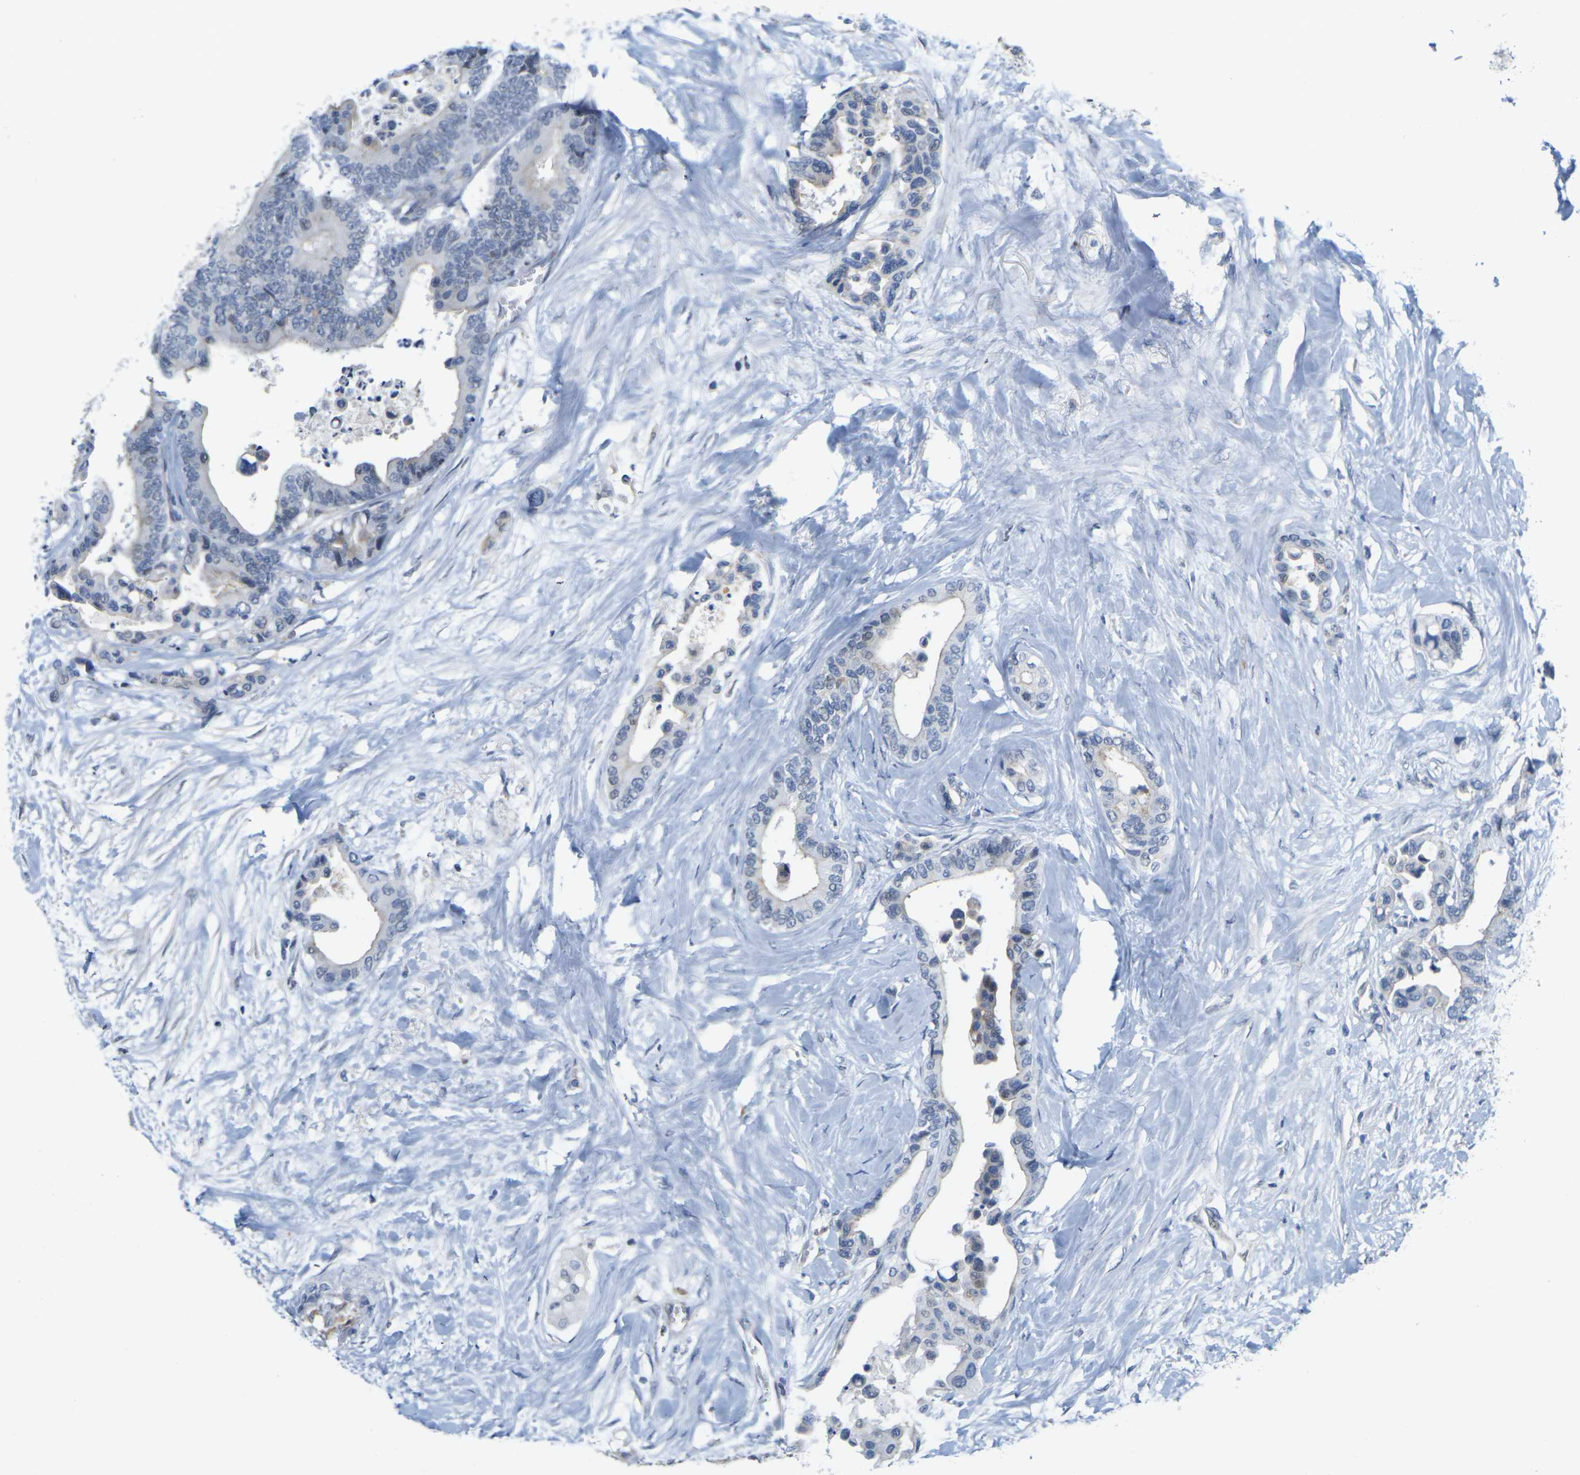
{"staining": {"intensity": "negative", "quantity": "none", "location": "none"}, "tissue": "colorectal cancer", "cell_type": "Tumor cells", "image_type": "cancer", "snomed": [{"axis": "morphology", "description": "Normal tissue, NOS"}, {"axis": "morphology", "description": "Adenocarcinoma, NOS"}, {"axis": "topography", "description": "Colon"}], "caption": "Immunohistochemical staining of colorectal cancer (adenocarcinoma) demonstrates no significant expression in tumor cells. (Immunohistochemistry (ihc), brightfield microscopy, high magnification).", "gene": "OTOF", "patient": {"sex": "male", "age": 82}}